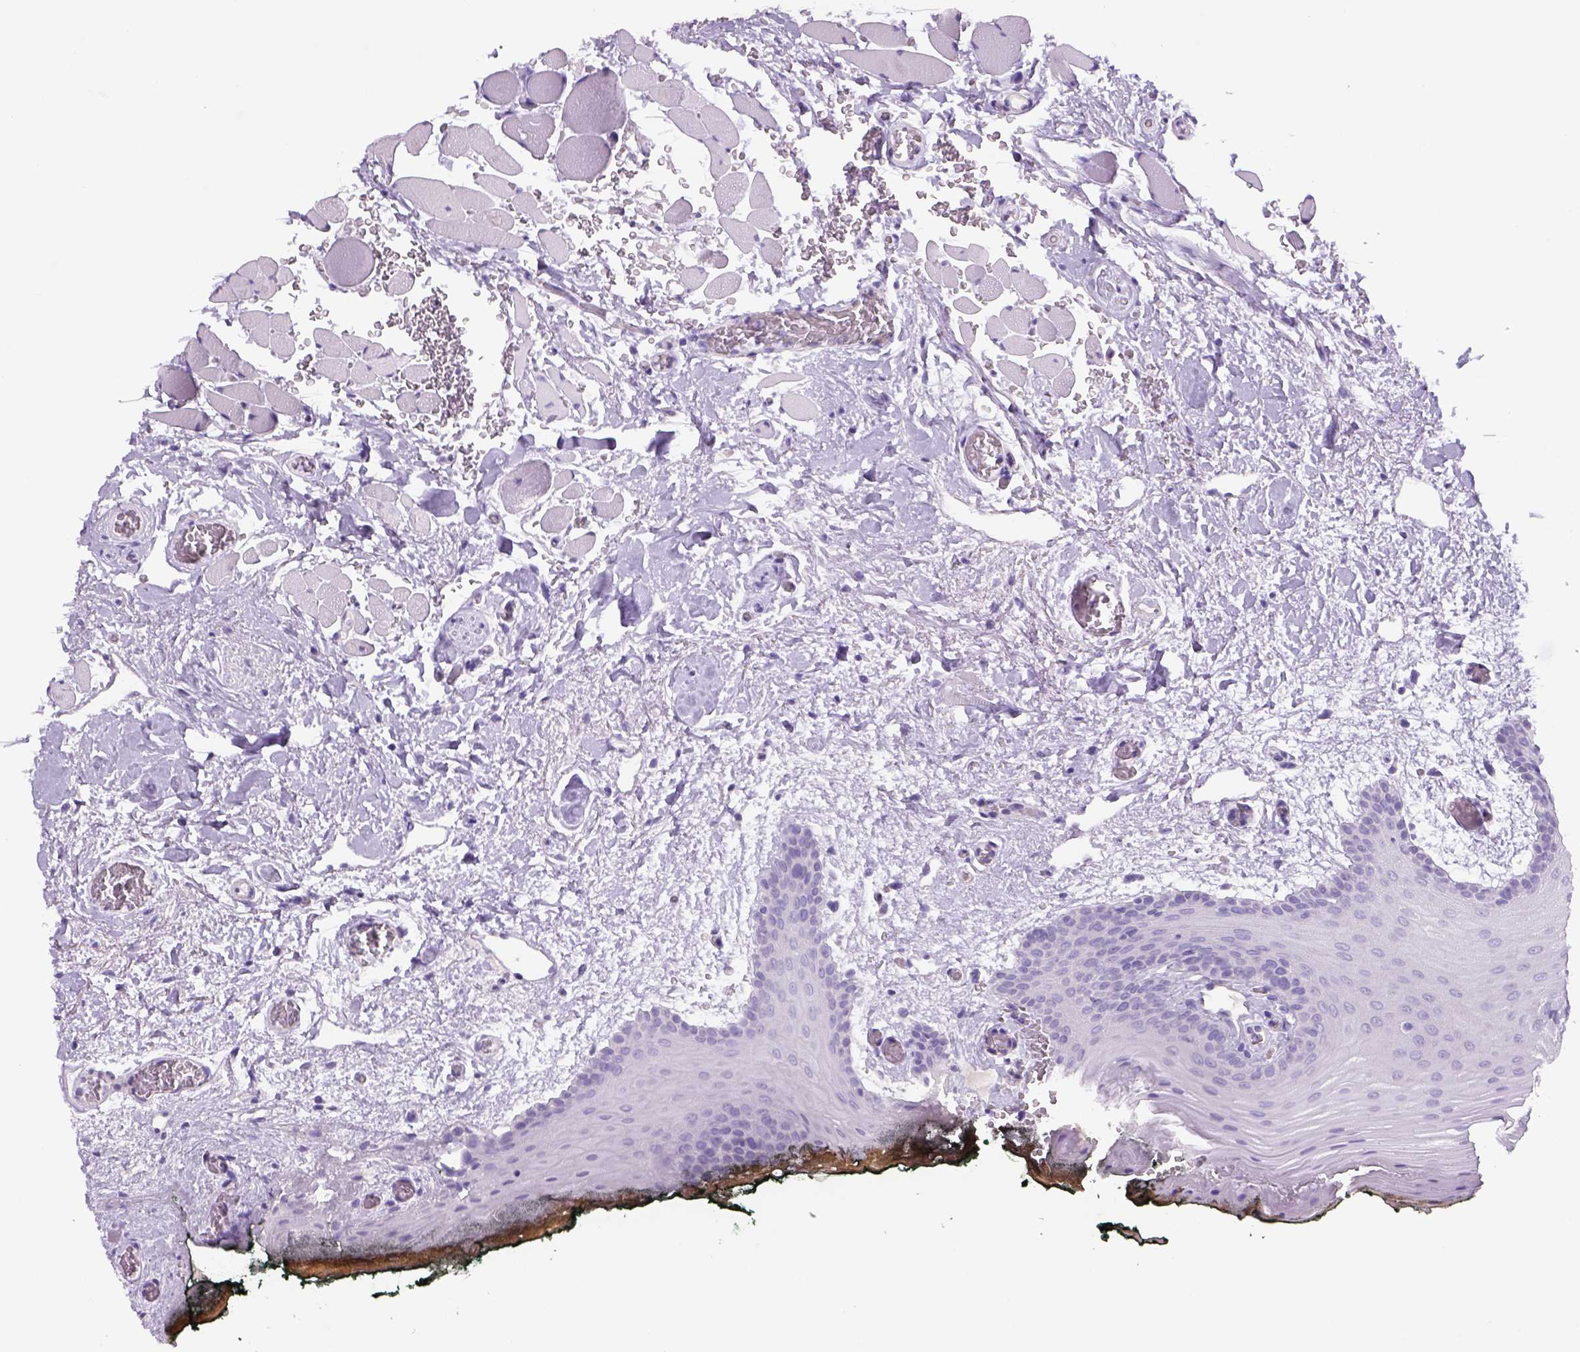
{"staining": {"intensity": "negative", "quantity": "none", "location": "none"}, "tissue": "oral mucosa", "cell_type": "Squamous epithelial cells", "image_type": "normal", "snomed": [{"axis": "morphology", "description": "Normal tissue, NOS"}, {"axis": "topography", "description": "Oral tissue"}, {"axis": "topography", "description": "Head-Neck"}], "caption": "Immunohistochemistry of unremarkable oral mucosa displays no expression in squamous epithelial cells. (IHC, brightfield microscopy, high magnification).", "gene": "TENM4", "patient": {"sex": "male", "age": 65}}